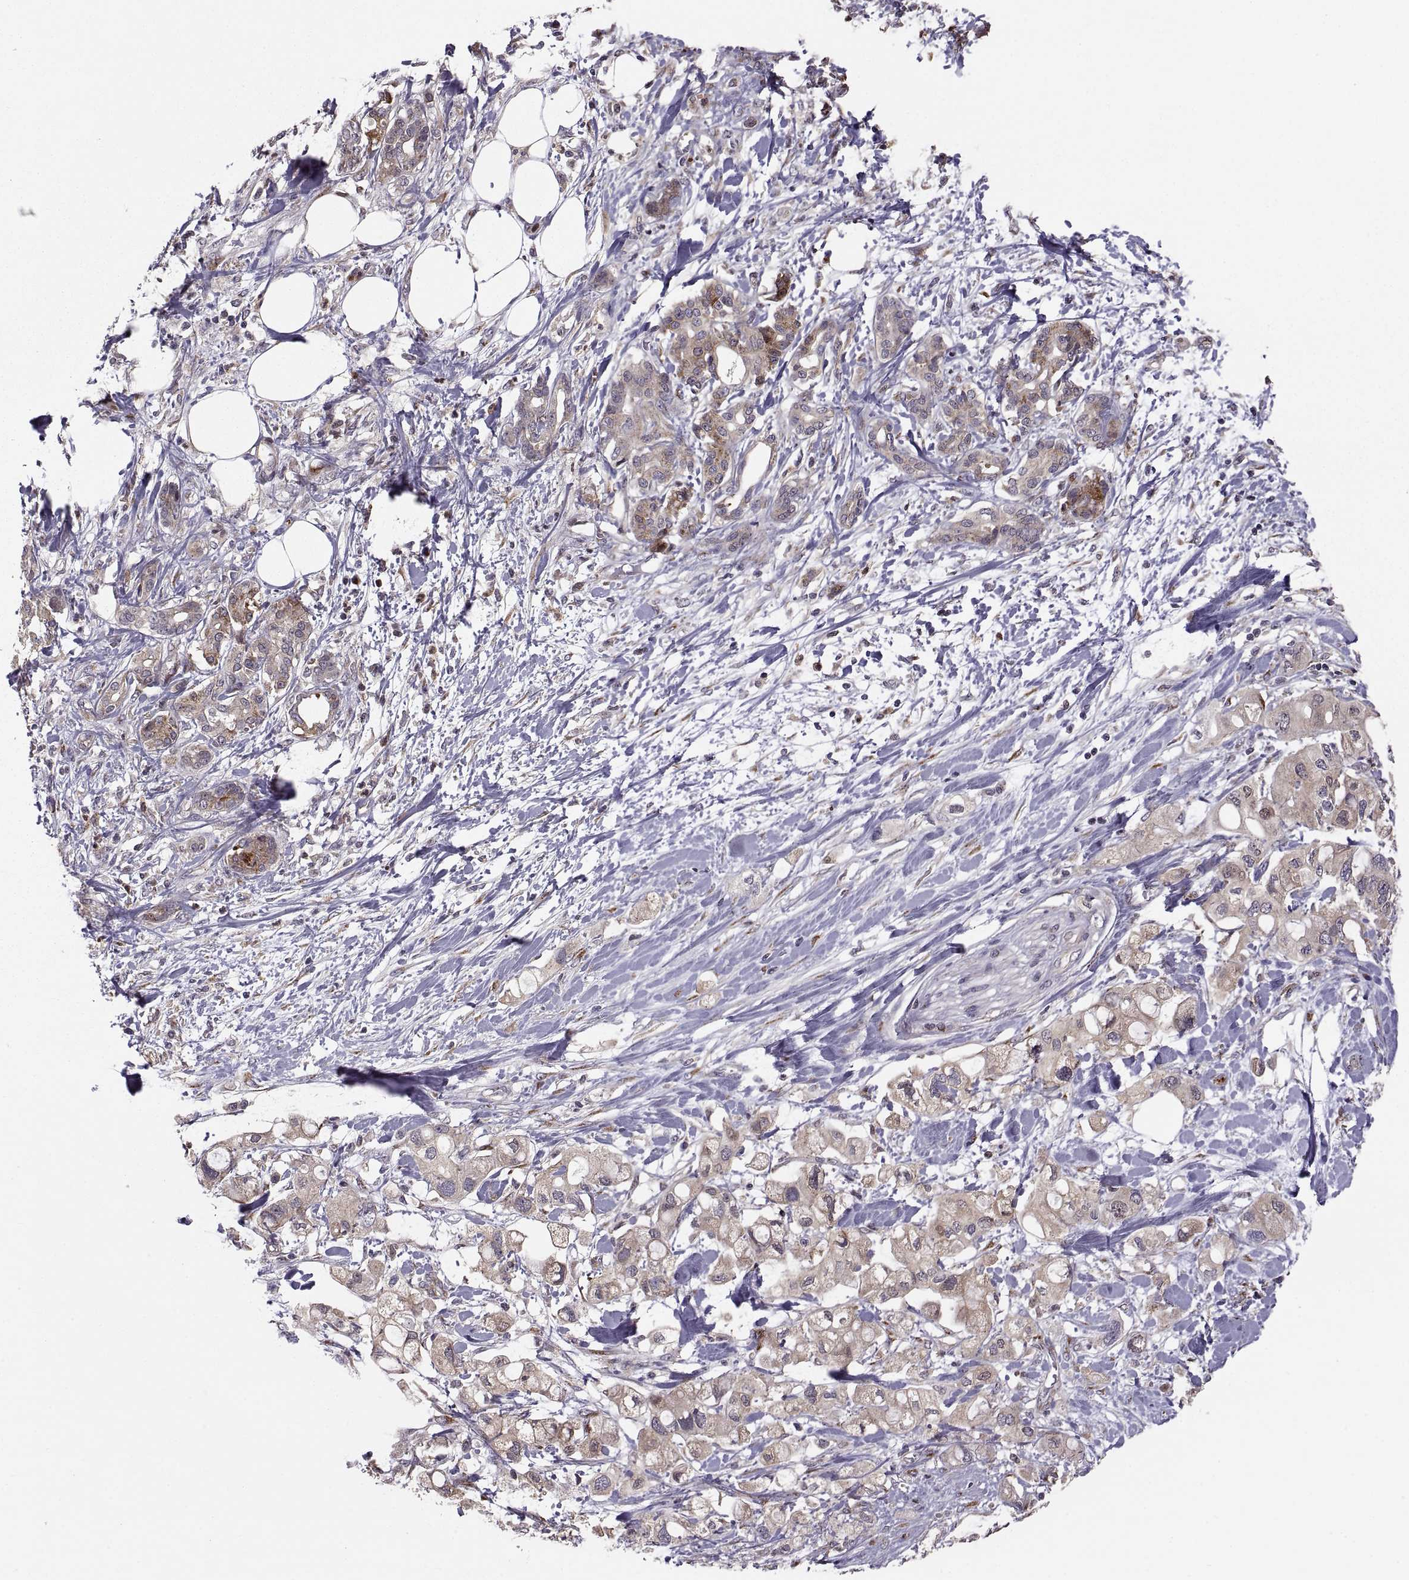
{"staining": {"intensity": "weak", "quantity": ">75%", "location": "cytoplasmic/membranous"}, "tissue": "pancreatic cancer", "cell_type": "Tumor cells", "image_type": "cancer", "snomed": [{"axis": "morphology", "description": "Adenocarcinoma, NOS"}, {"axis": "topography", "description": "Pancreas"}], "caption": "Human pancreatic cancer stained for a protein (brown) exhibits weak cytoplasmic/membranous positive expression in about >75% of tumor cells.", "gene": "TESC", "patient": {"sex": "female", "age": 56}}